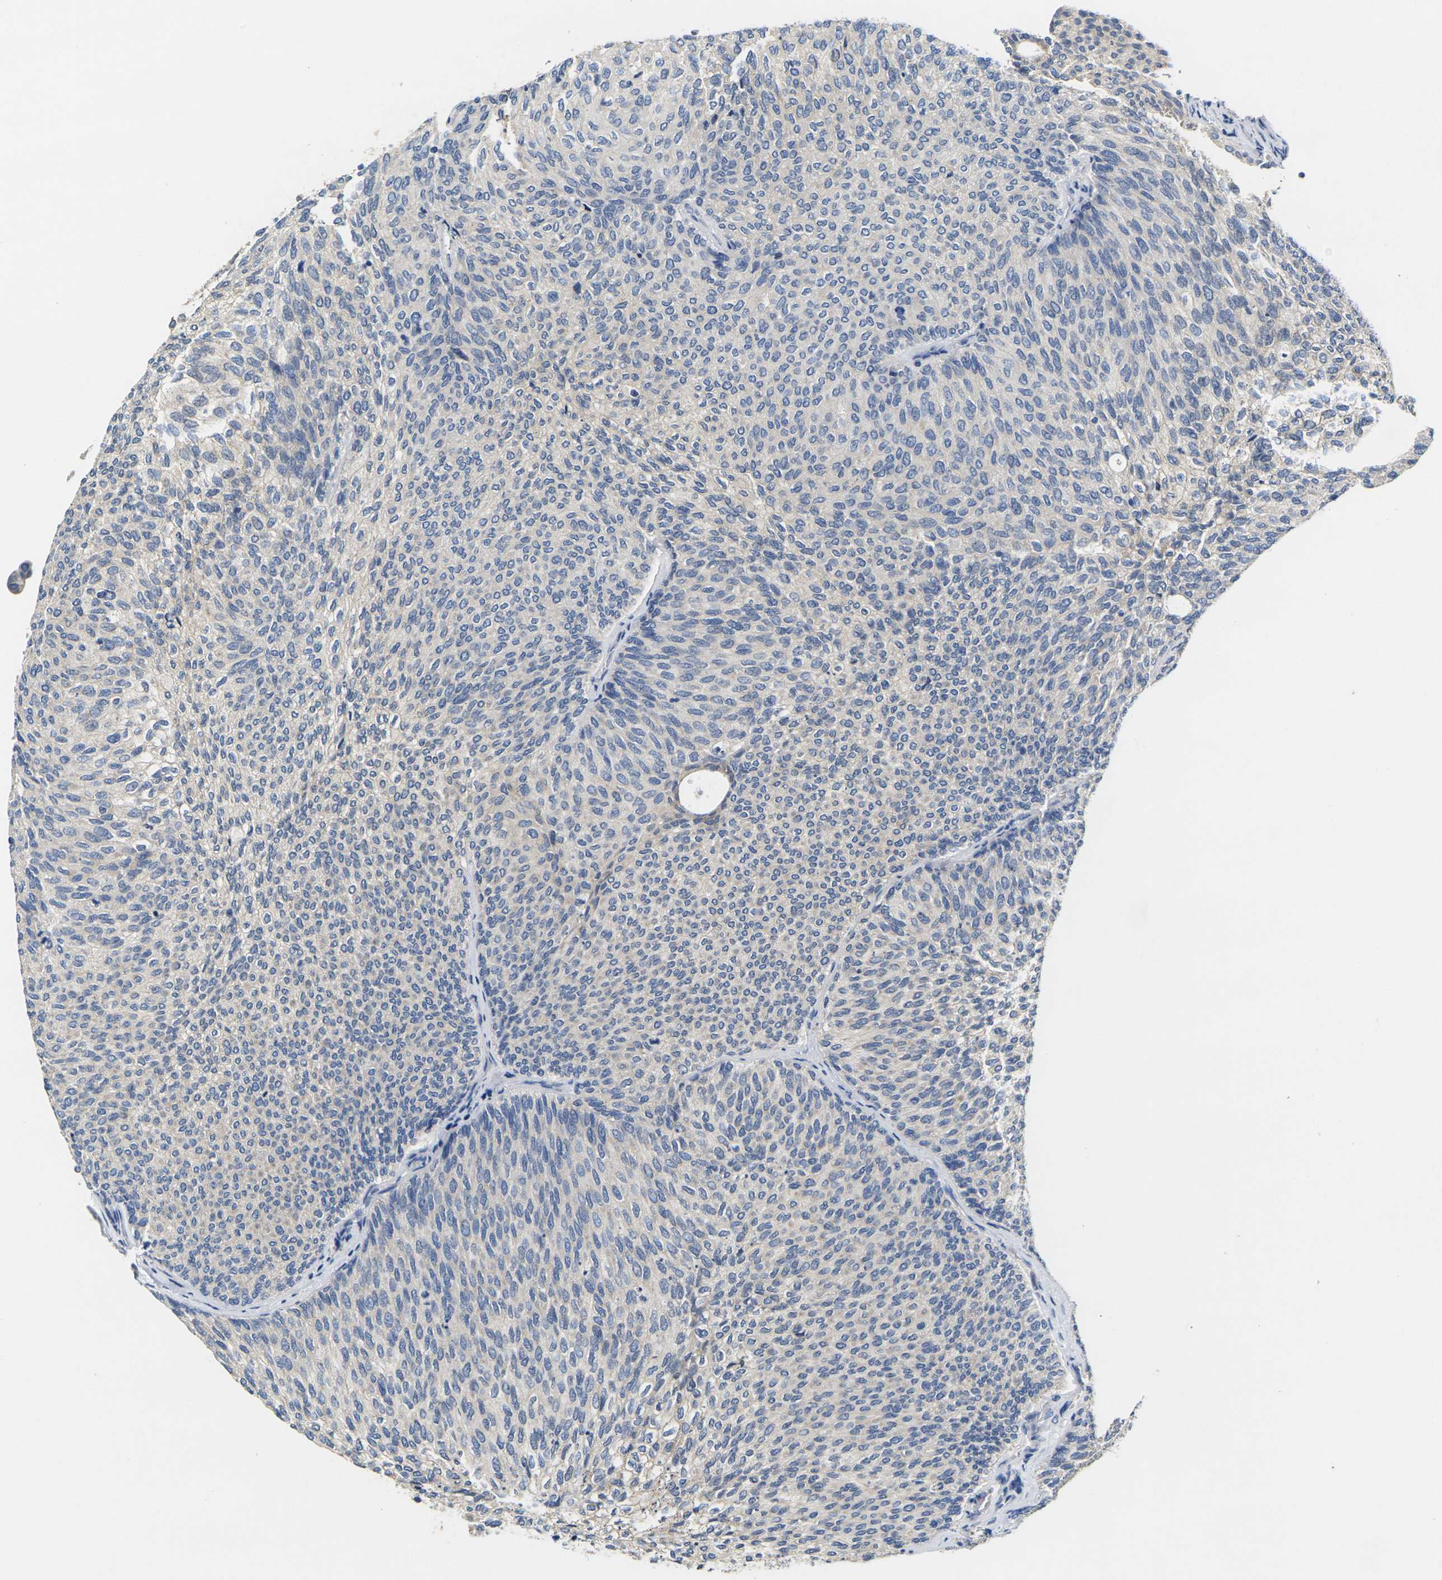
{"staining": {"intensity": "negative", "quantity": "none", "location": "none"}, "tissue": "urothelial cancer", "cell_type": "Tumor cells", "image_type": "cancer", "snomed": [{"axis": "morphology", "description": "Urothelial carcinoma, Low grade"}, {"axis": "topography", "description": "Urinary bladder"}], "caption": "IHC image of neoplastic tissue: urothelial cancer stained with DAB displays no significant protein expression in tumor cells.", "gene": "NOCT", "patient": {"sex": "female", "age": 79}}